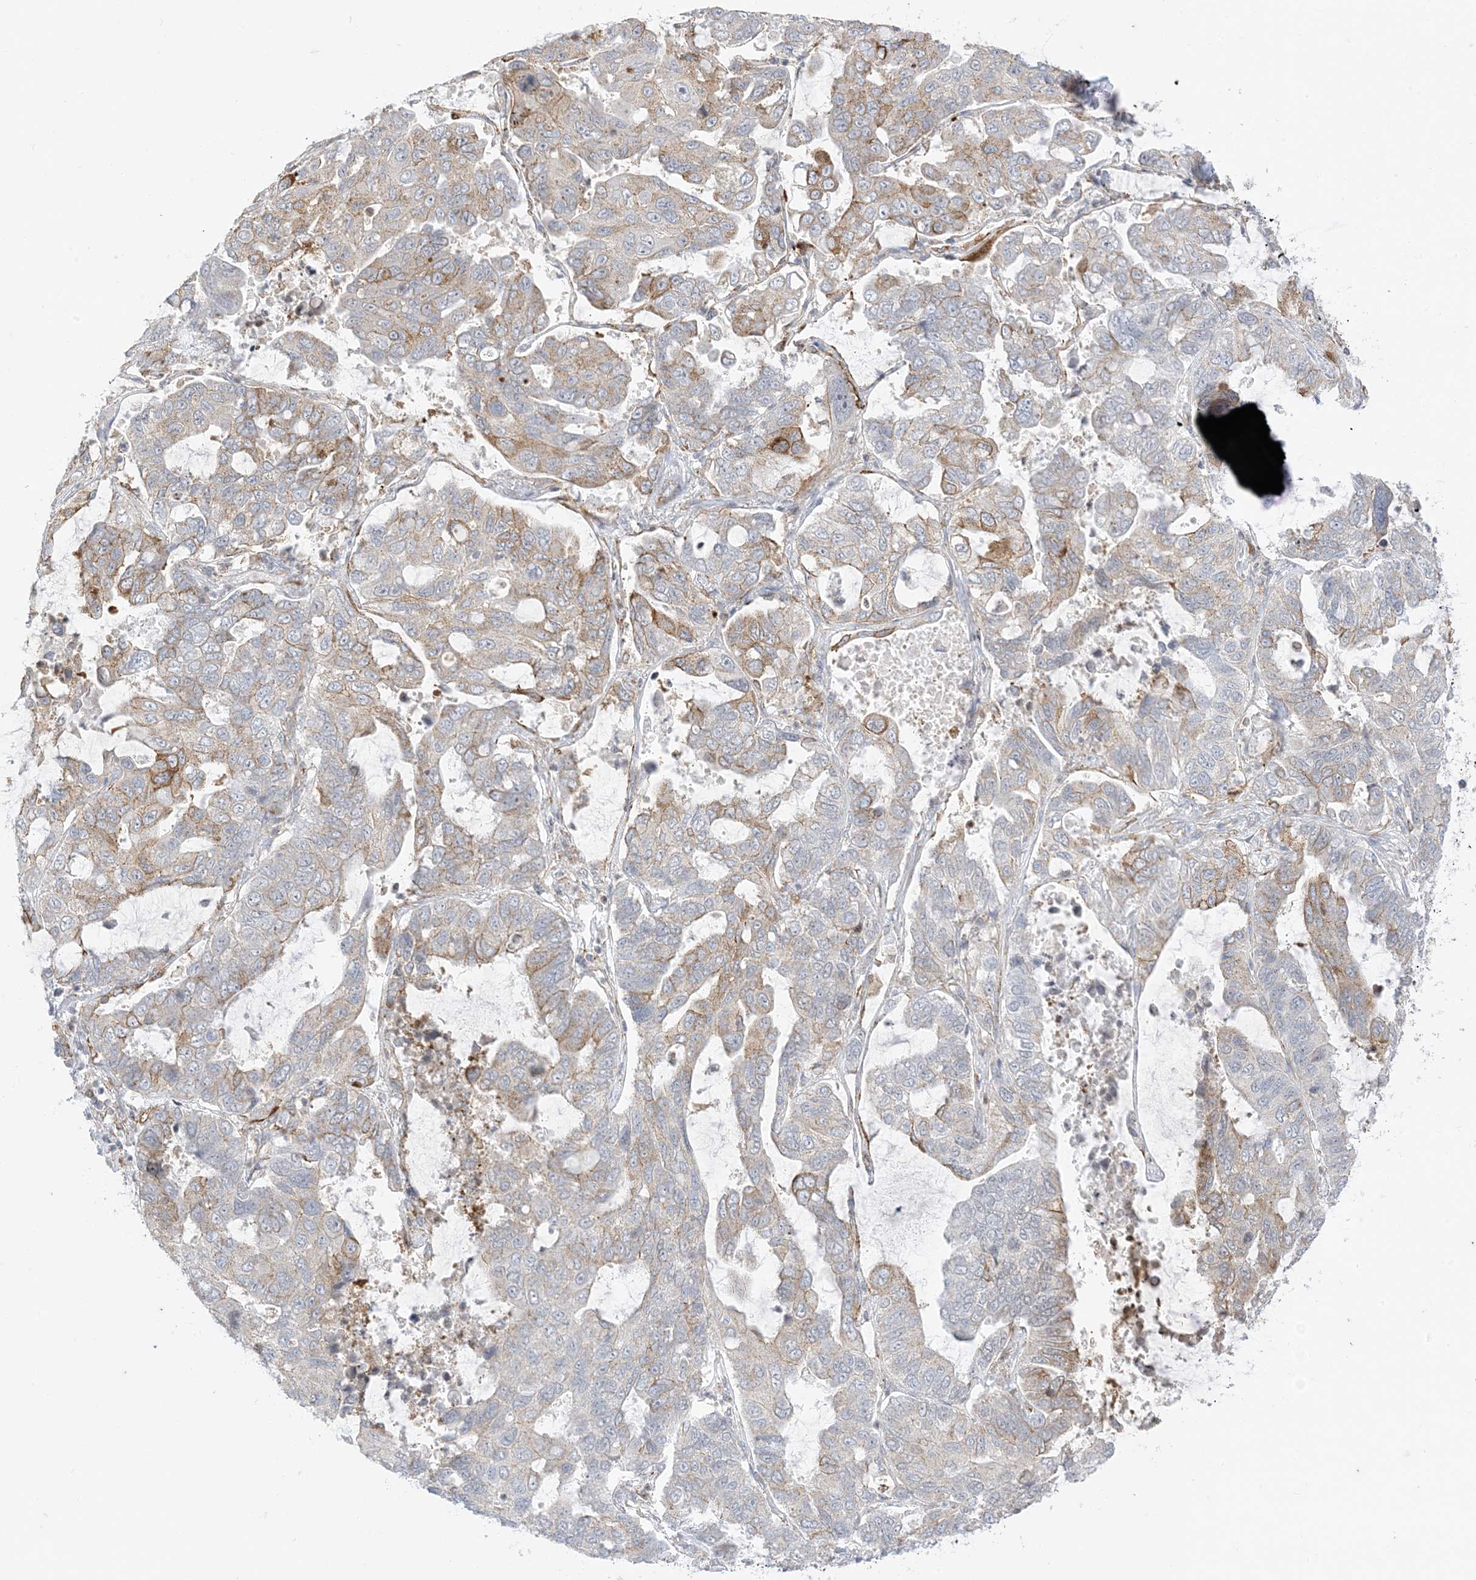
{"staining": {"intensity": "weak", "quantity": "25%-75%", "location": "cytoplasmic/membranous"}, "tissue": "lung cancer", "cell_type": "Tumor cells", "image_type": "cancer", "snomed": [{"axis": "morphology", "description": "Adenocarcinoma, NOS"}, {"axis": "topography", "description": "Lung"}], "caption": "Lung cancer was stained to show a protein in brown. There is low levels of weak cytoplasmic/membranous staining in about 25%-75% of tumor cells.", "gene": "RAC1", "patient": {"sex": "male", "age": 64}}